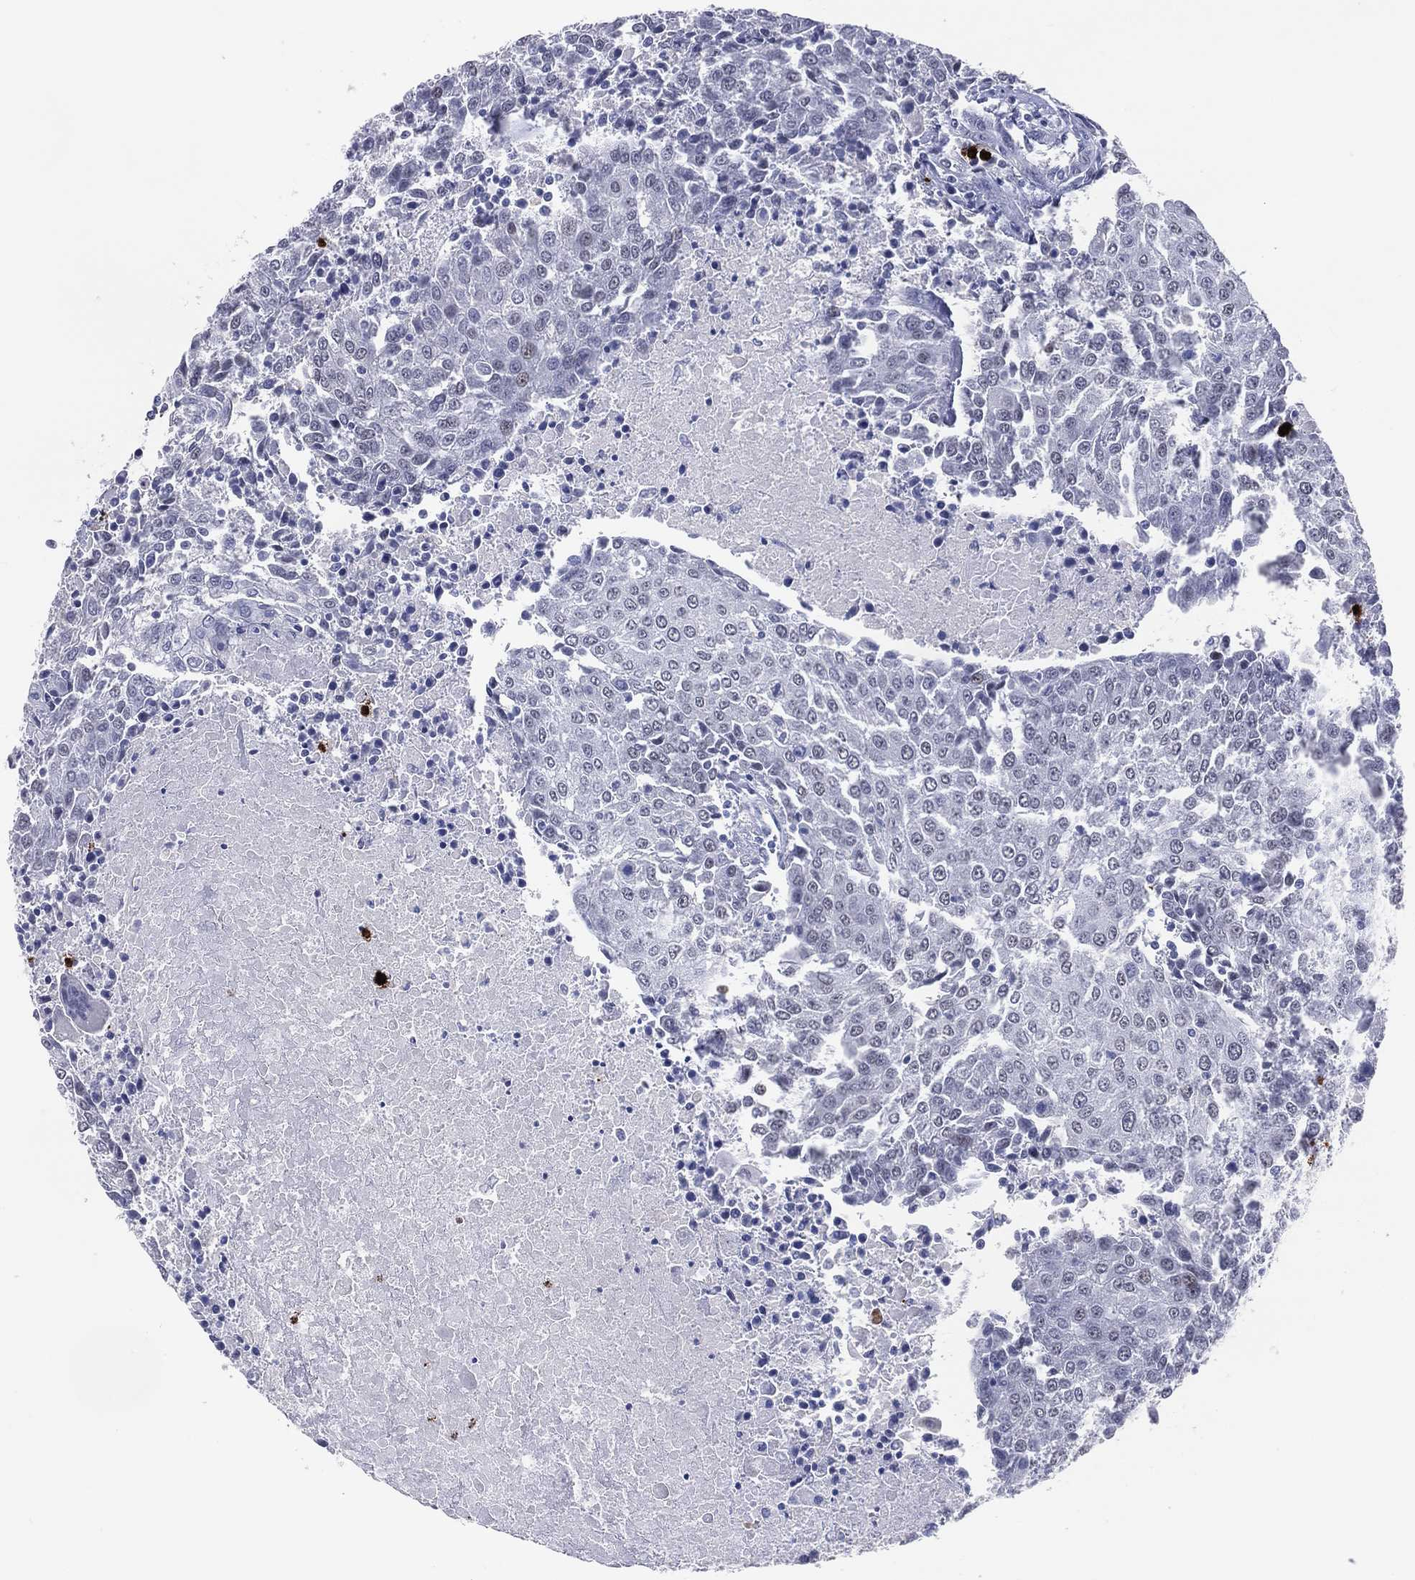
{"staining": {"intensity": "negative", "quantity": "none", "location": "none"}, "tissue": "urothelial cancer", "cell_type": "Tumor cells", "image_type": "cancer", "snomed": [{"axis": "morphology", "description": "Urothelial carcinoma, High grade"}, {"axis": "topography", "description": "Urinary bladder"}], "caption": "Immunohistochemistry (IHC) micrograph of human urothelial cancer stained for a protein (brown), which demonstrates no staining in tumor cells.", "gene": "CFAP58", "patient": {"sex": "female", "age": 85}}